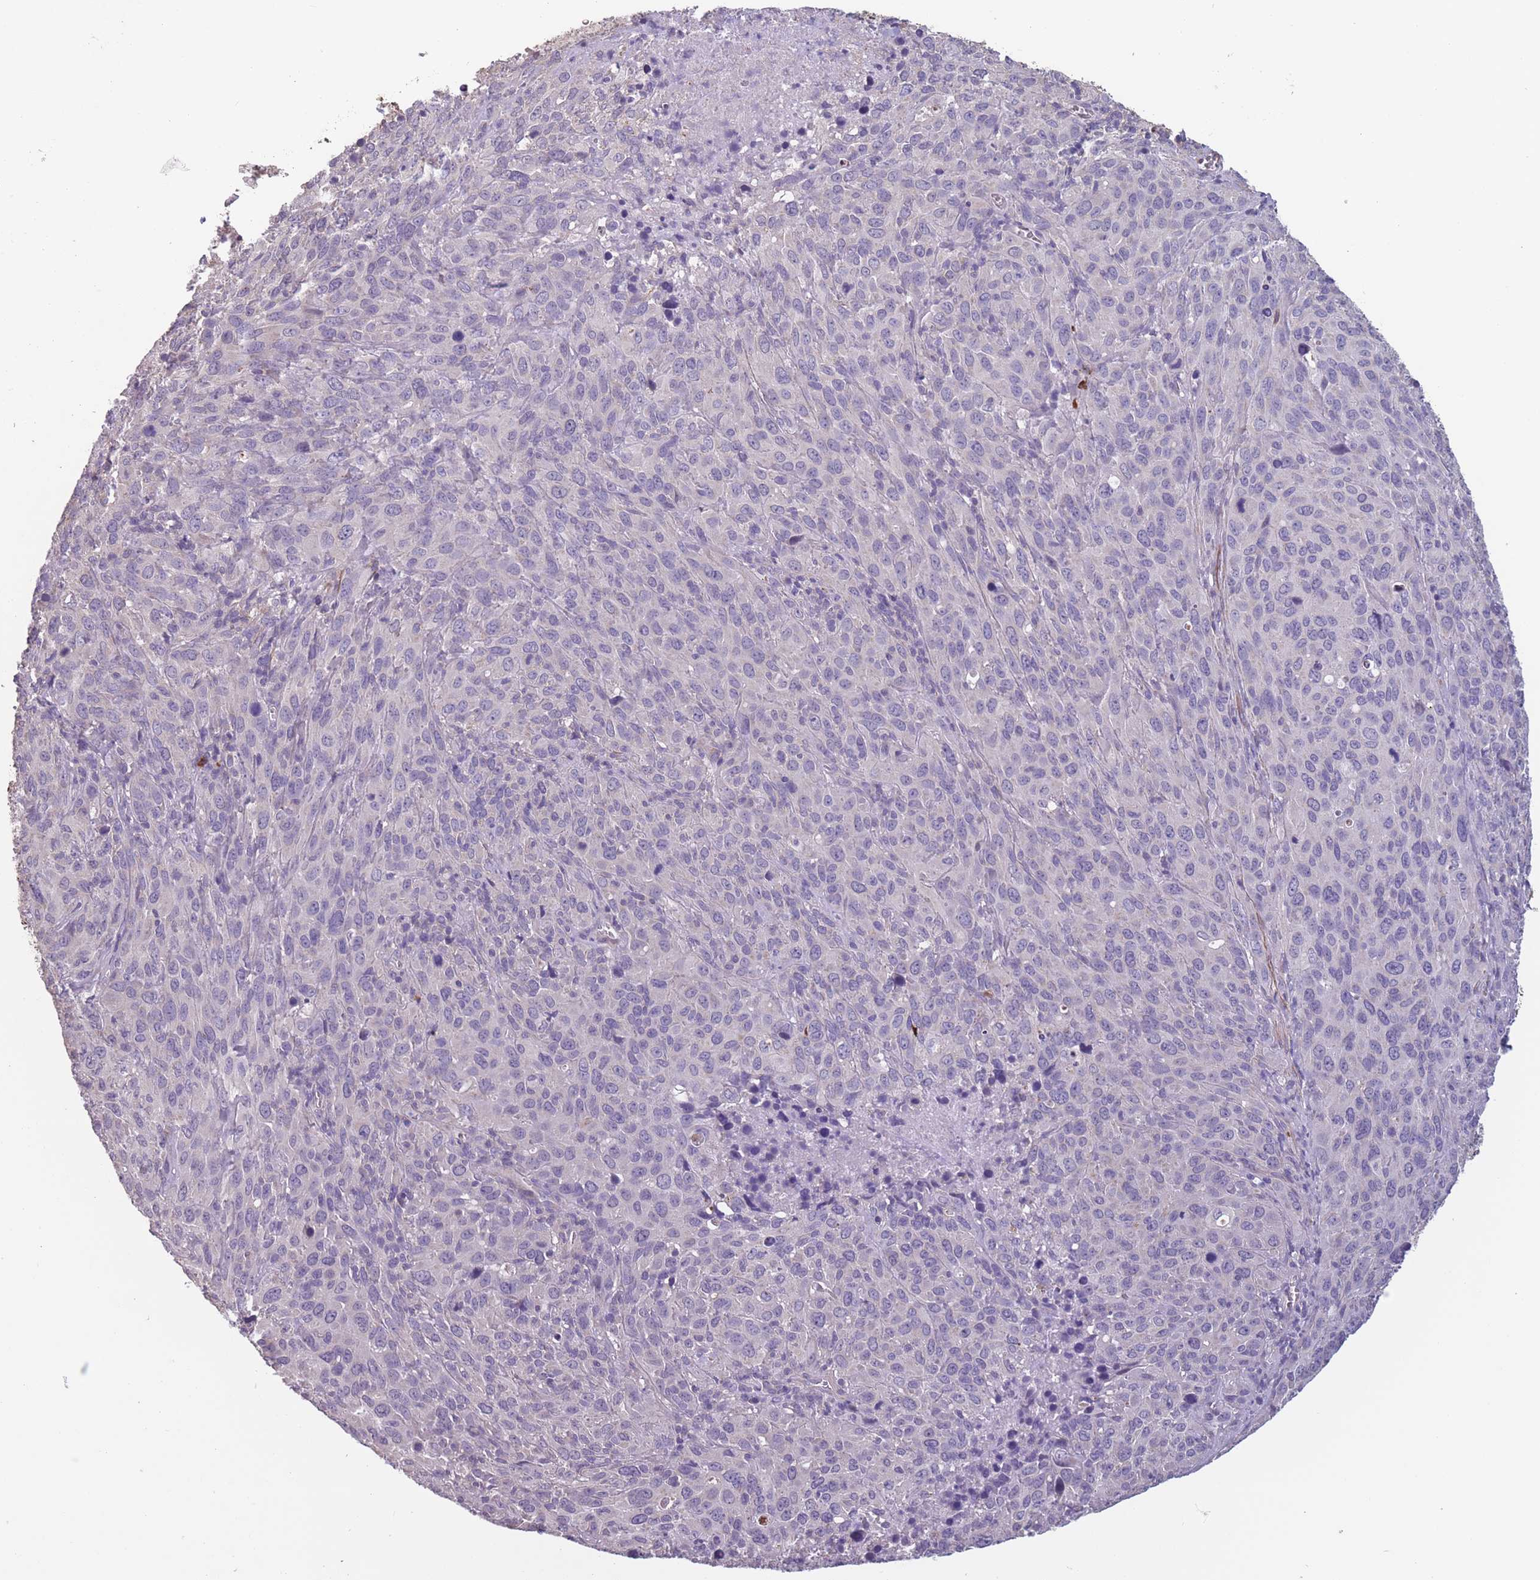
{"staining": {"intensity": "negative", "quantity": "none", "location": "none"}, "tissue": "cervical cancer", "cell_type": "Tumor cells", "image_type": "cancer", "snomed": [{"axis": "morphology", "description": "Squamous cell carcinoma, NOS"}, {"axis": "topography", "description": "Cervix"}], "caption": "High power microscopy image of an immunohistochemistry (IHC) micrograph of cervical squamous cell carcinoma, revealing no significant positivity in tumor cells.", "gene": "TOMM40L", "patient": {"sex": "female", "age": 51}}